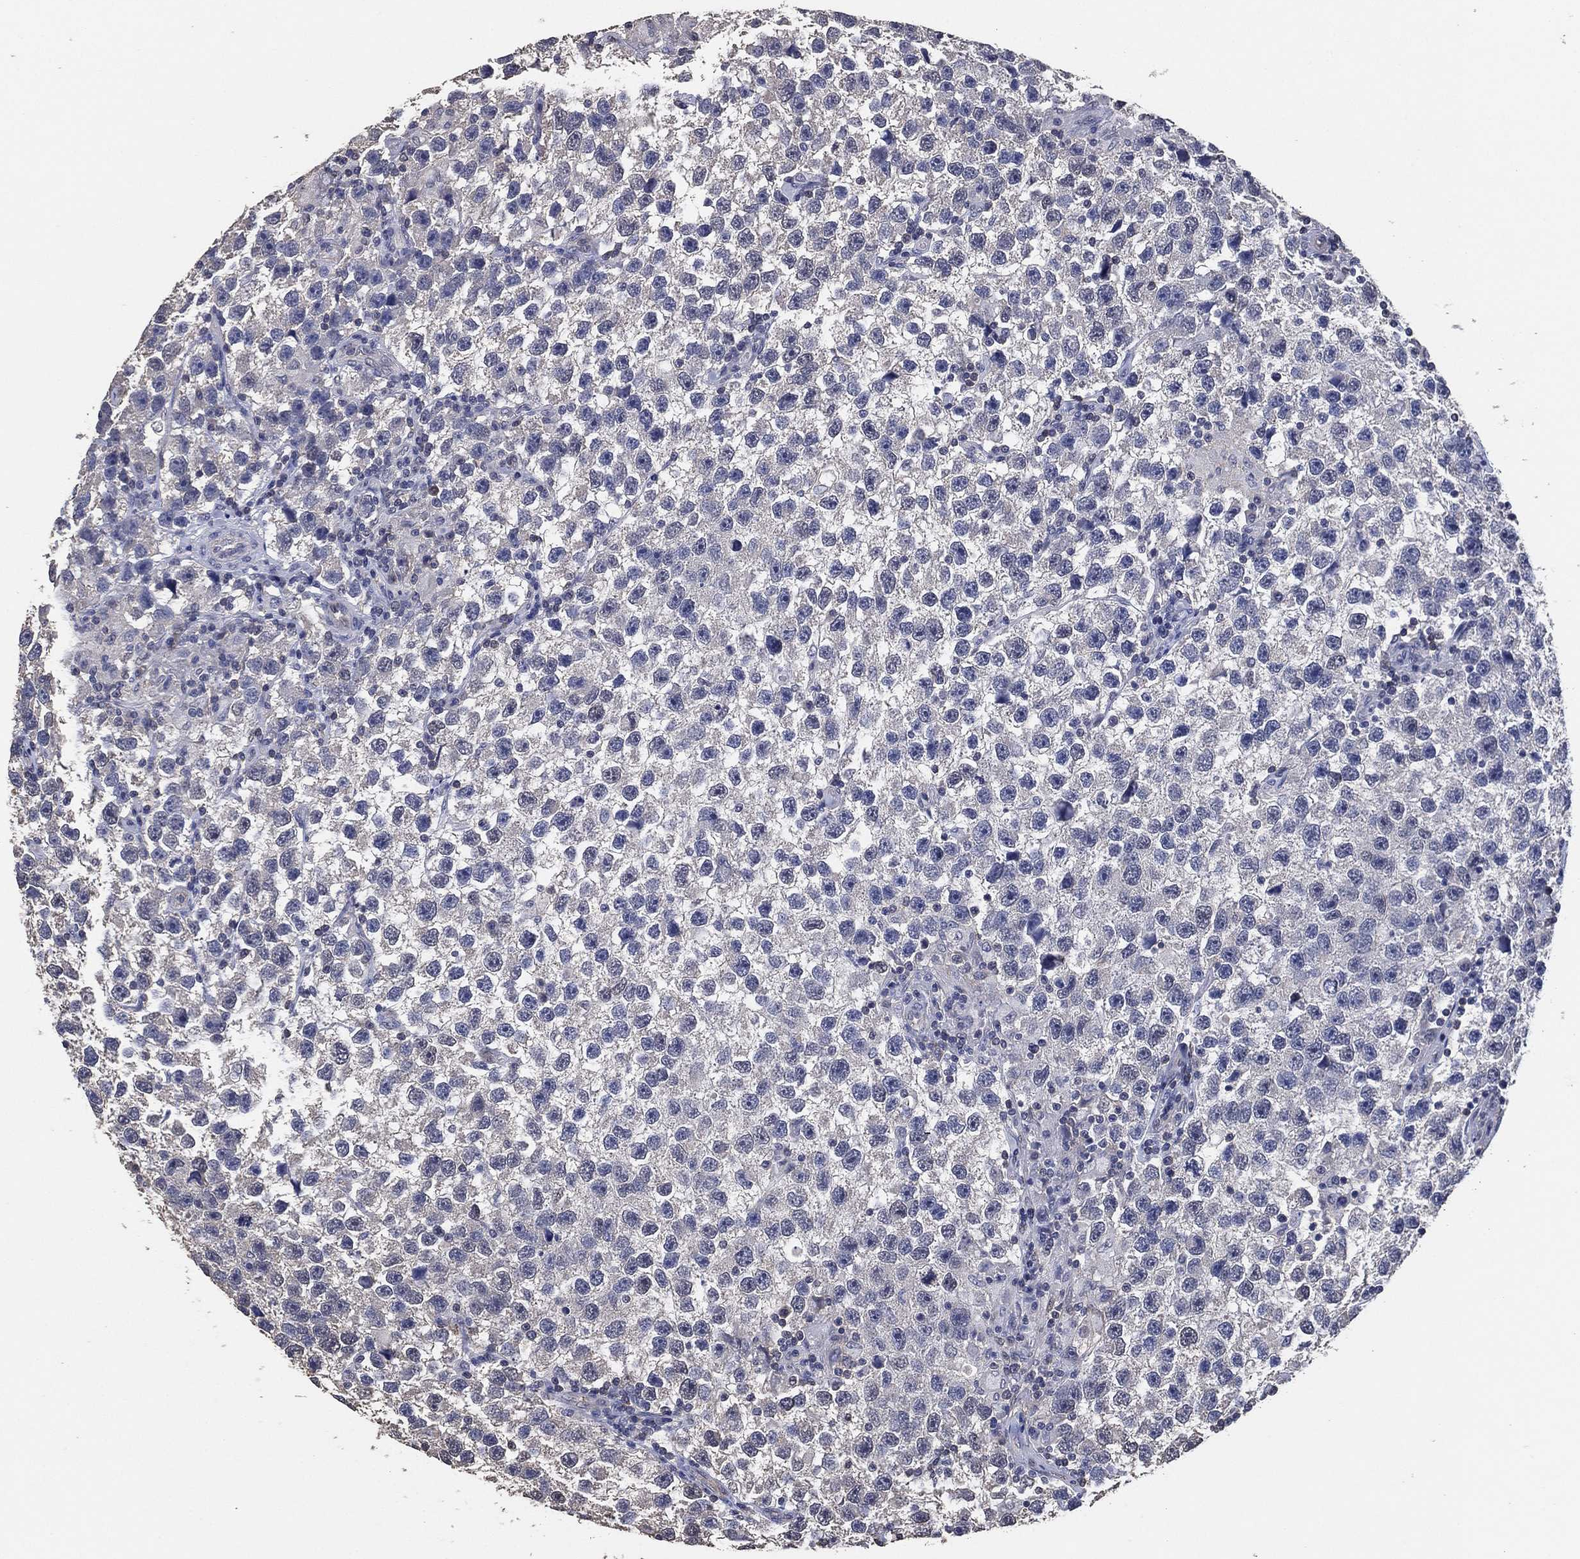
{"staining": {"intensity": "negative", "quantity": "none", "location": "none"}, "tissue": "testis cancer", "cell_type": "Tumor cells", "image_type": "cancer", "snomed": [{"axis": "morphology", "description": "Seminoma, NOS"}, {"axis": "topography", "description": "Testis"}], "caption": "A high-resolution image shows immunohistochemistry staining of testis seminoma, which shows no significant staining in tumor cells.", "gene": "KLK5", "patient": {"sex": "male", "age": 26}}